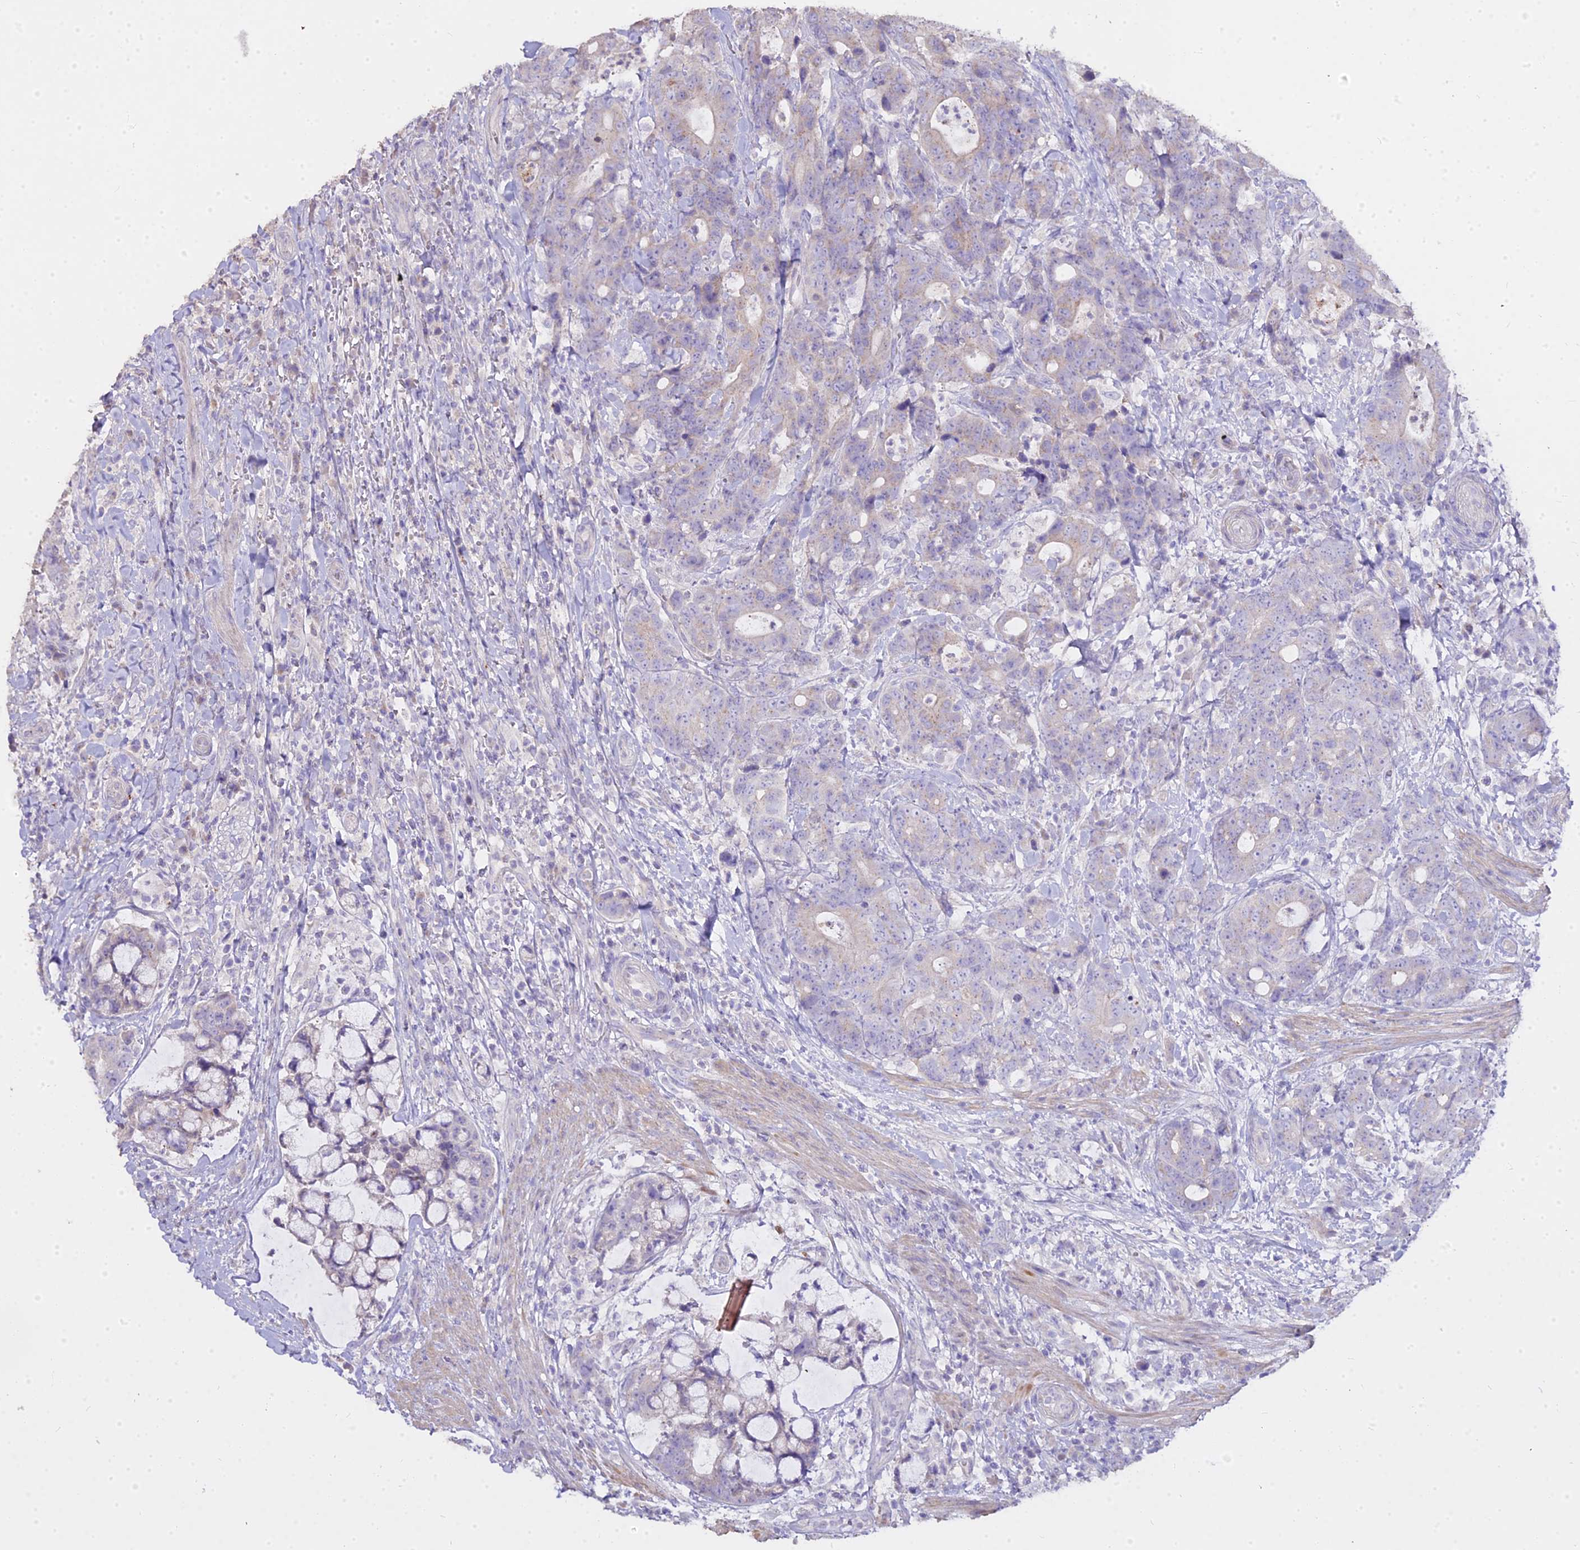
{"staining": {"intensity": "negative", "quantity": "none", "location": "none"}, "tissue": "colorectal cancer", "cell_type": "Tumor cells", "image_type": "cancer", "snomed": [{"axis": "morphology", "description": "Adenocarcinoma, NOS"}, {"axis": "topography", "description": "Colon"}], "caption": "Tumor cells show no significant positivity in colorectal adenocarcinoma. (DAB IHC with hematoxylin counter stain).", "gene": "GLYAT", "patient": {"sex": "female", "age": 82}}